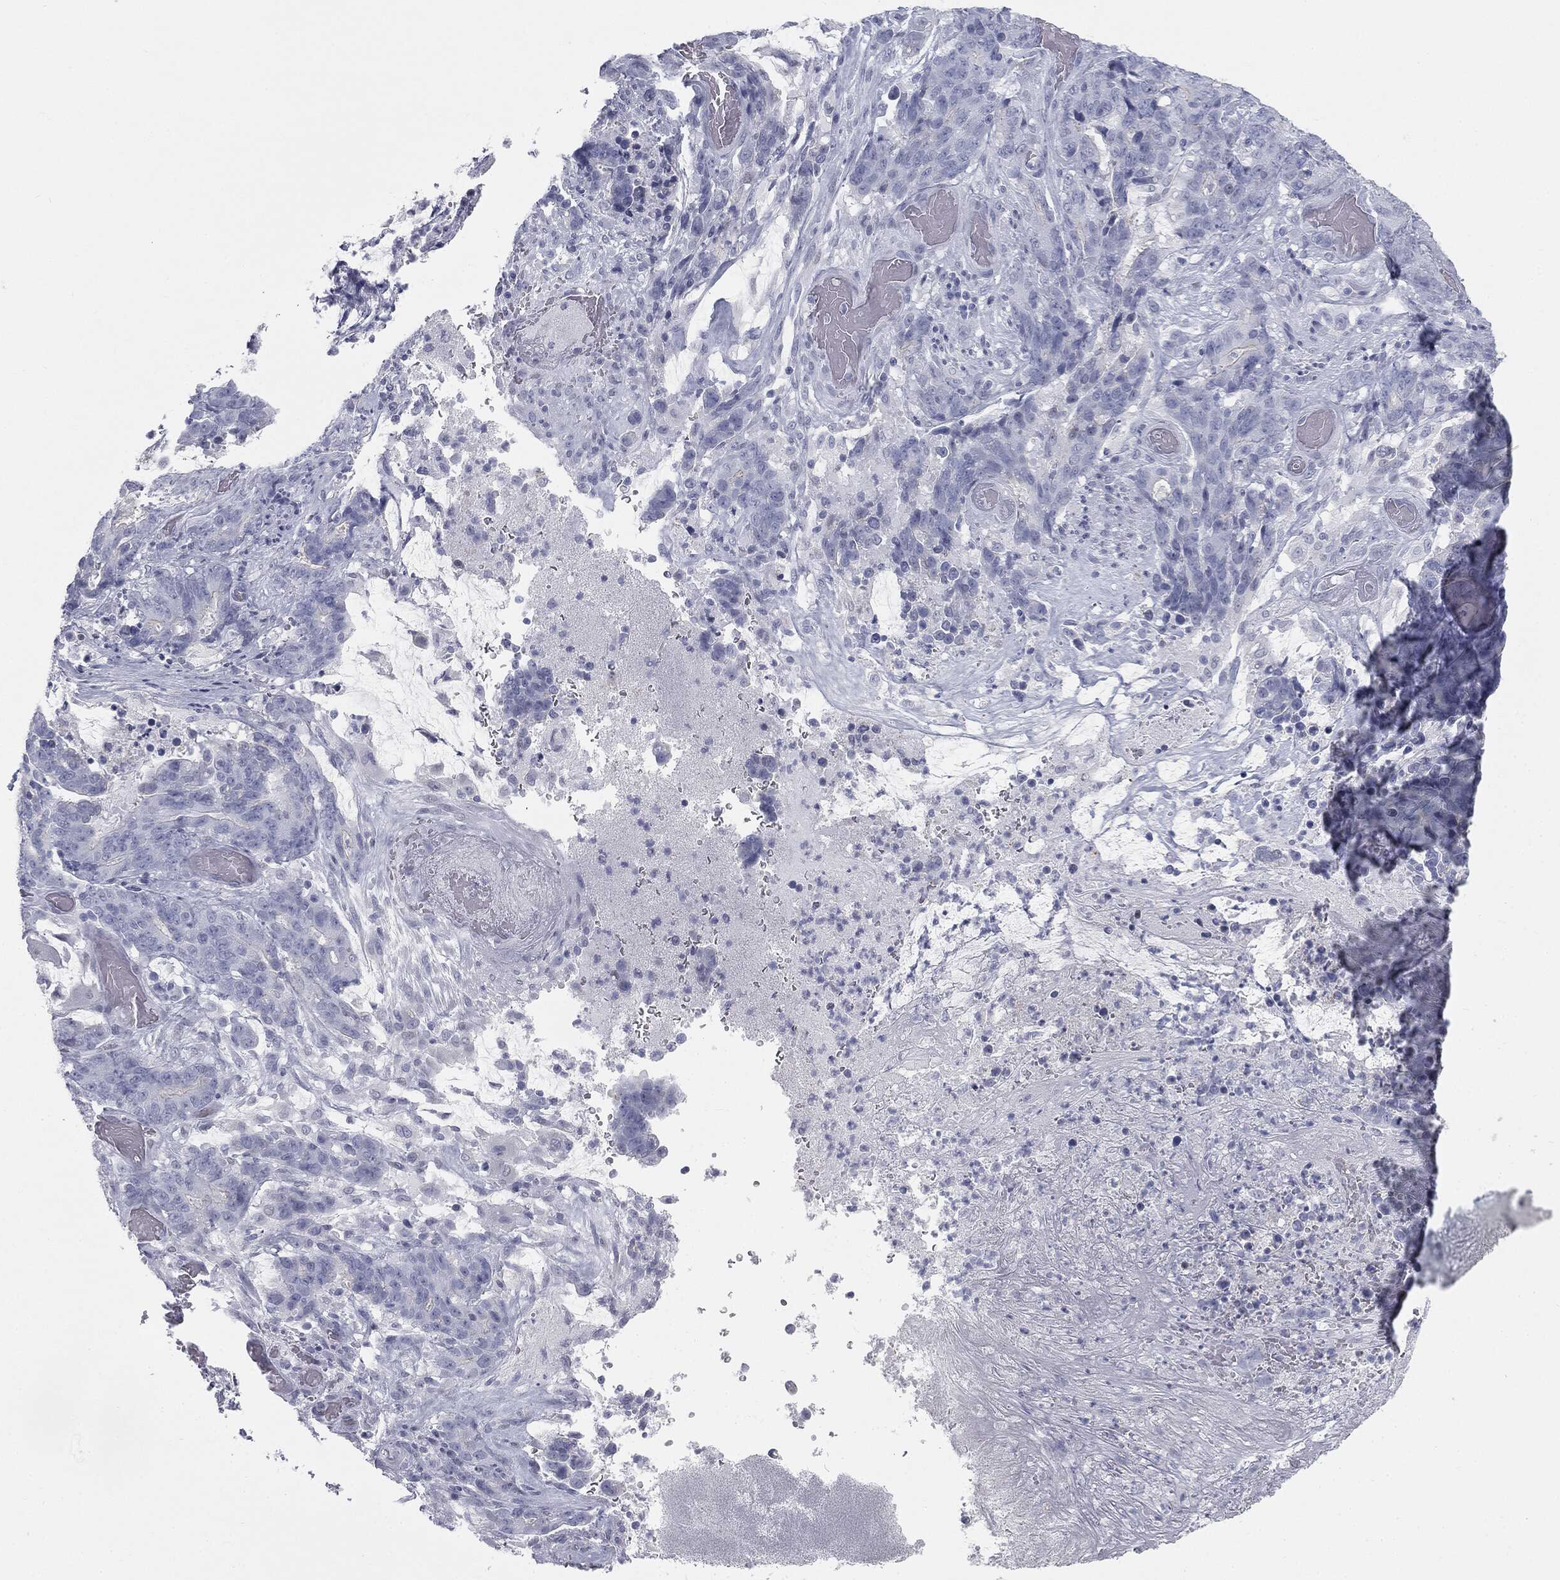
{"staining": {"intensity": "negative", "quantity": "none", "location": "none"}, "tissue": "stomach cancer", "cell_type": "Tumor cells", "image_type": "cancer", "snomed": [{"axis": "morphology", "description": "Normal tissue, NOS"}, {"axis": "morphology", "description": "Adenocarcinoma, NOS"}, {"axis": "topography", "description": "Stomach"}], "caption": "Immunohistochemistry (IHC) of human stomach adenocarcinoma shows no staining in tumor cells. (IHC, brightfield microscopy, high magnification).", "gene": "TPO", "patient": {"sex": "female", "age": 64}}